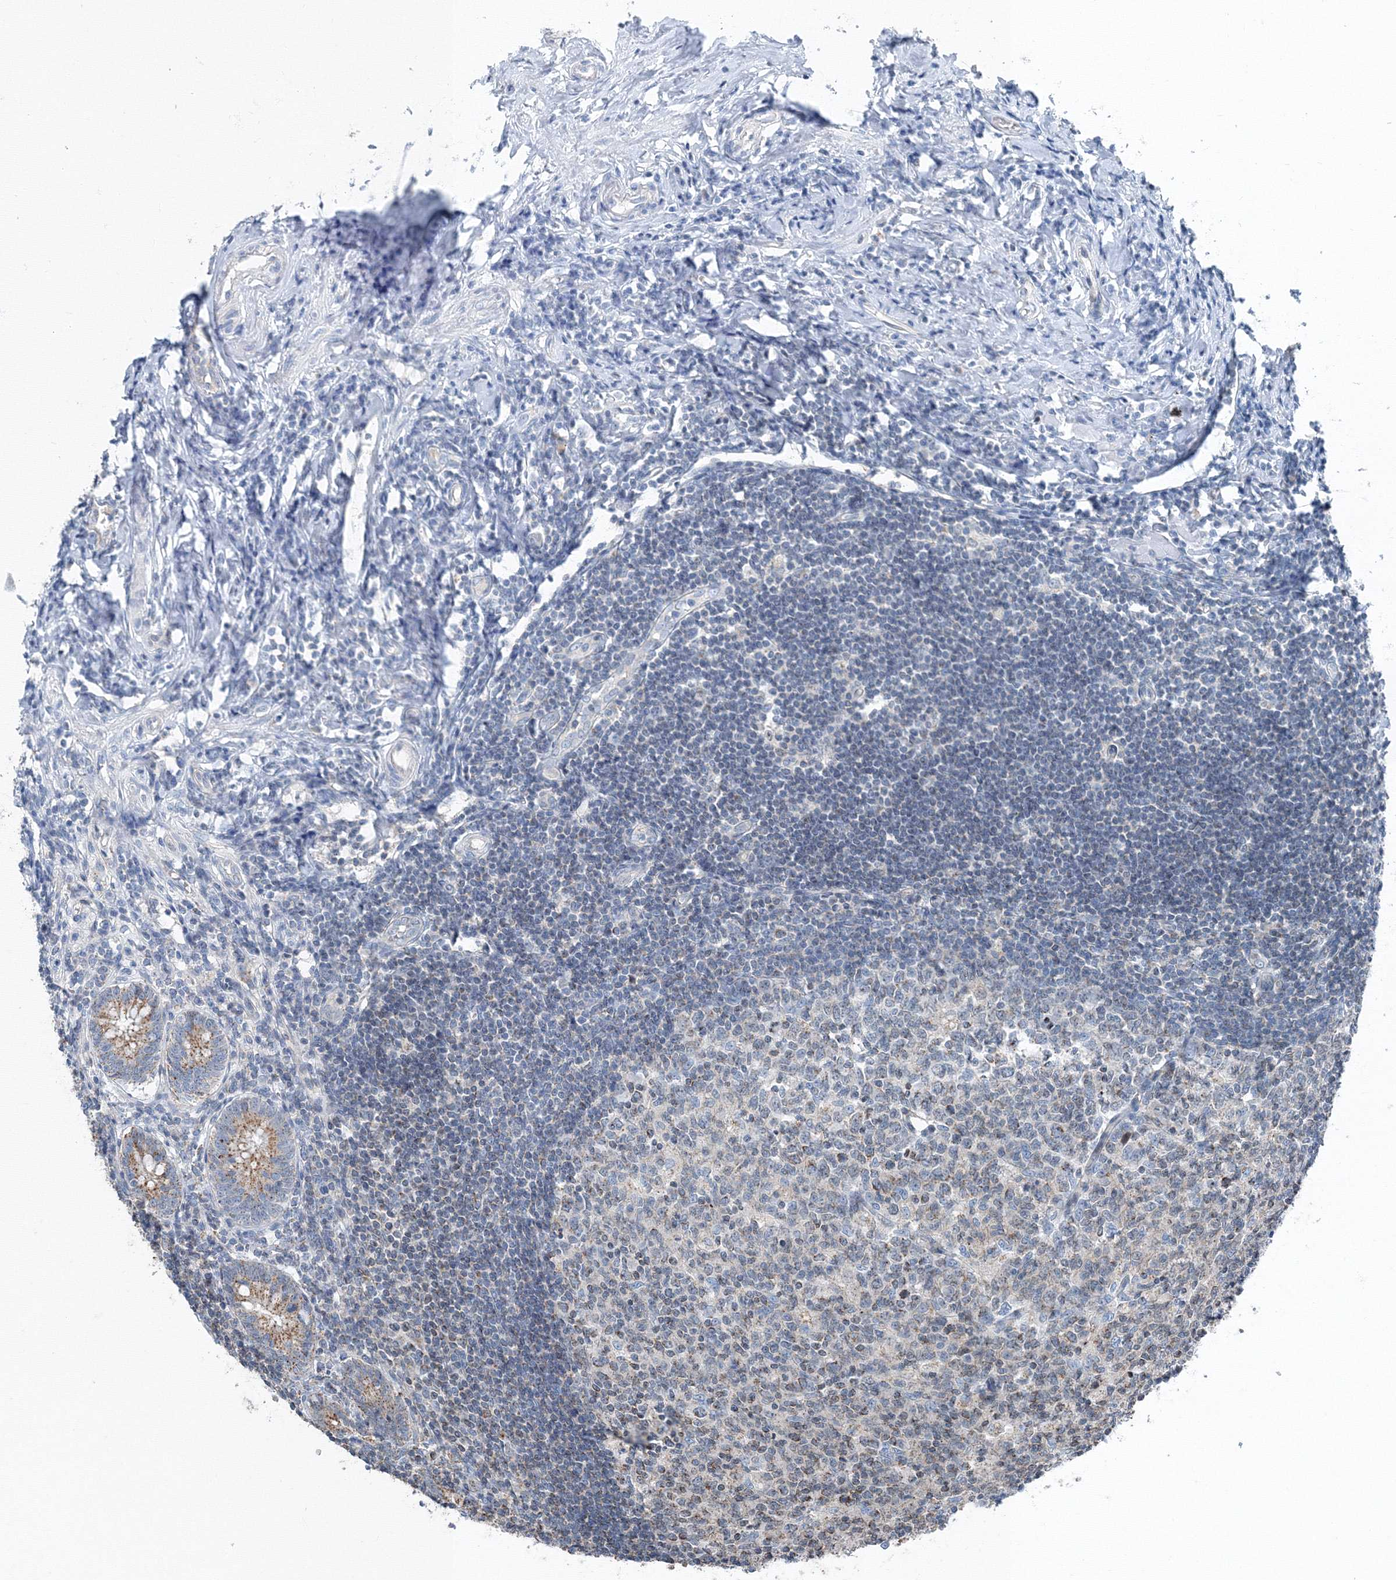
{"staining": {"intensity": "strong", "quantity": "25%-75%", "location": "cytoplasmic/membranous"}, "tissue": "appendix", "cell_type": "Glandular cells", "image_type": "normal", "snomed": [{"axis": "morphology", "description": "Normal tissue, NOS"}, {"axis": "topography", "description": "Appendix"}], "caption": "Immunohistochemistry (IHC) of unremarkable human appendix exhibits high levels of strong cytoplasmic/membranous positivity in approximately 25%-75% of glandular cells. Immunohistochemistry stains the protein of interest in brown and the nuclei are stained blue.", "gene": "AASDH", "patient": {"sex": "female", "age": 54}}